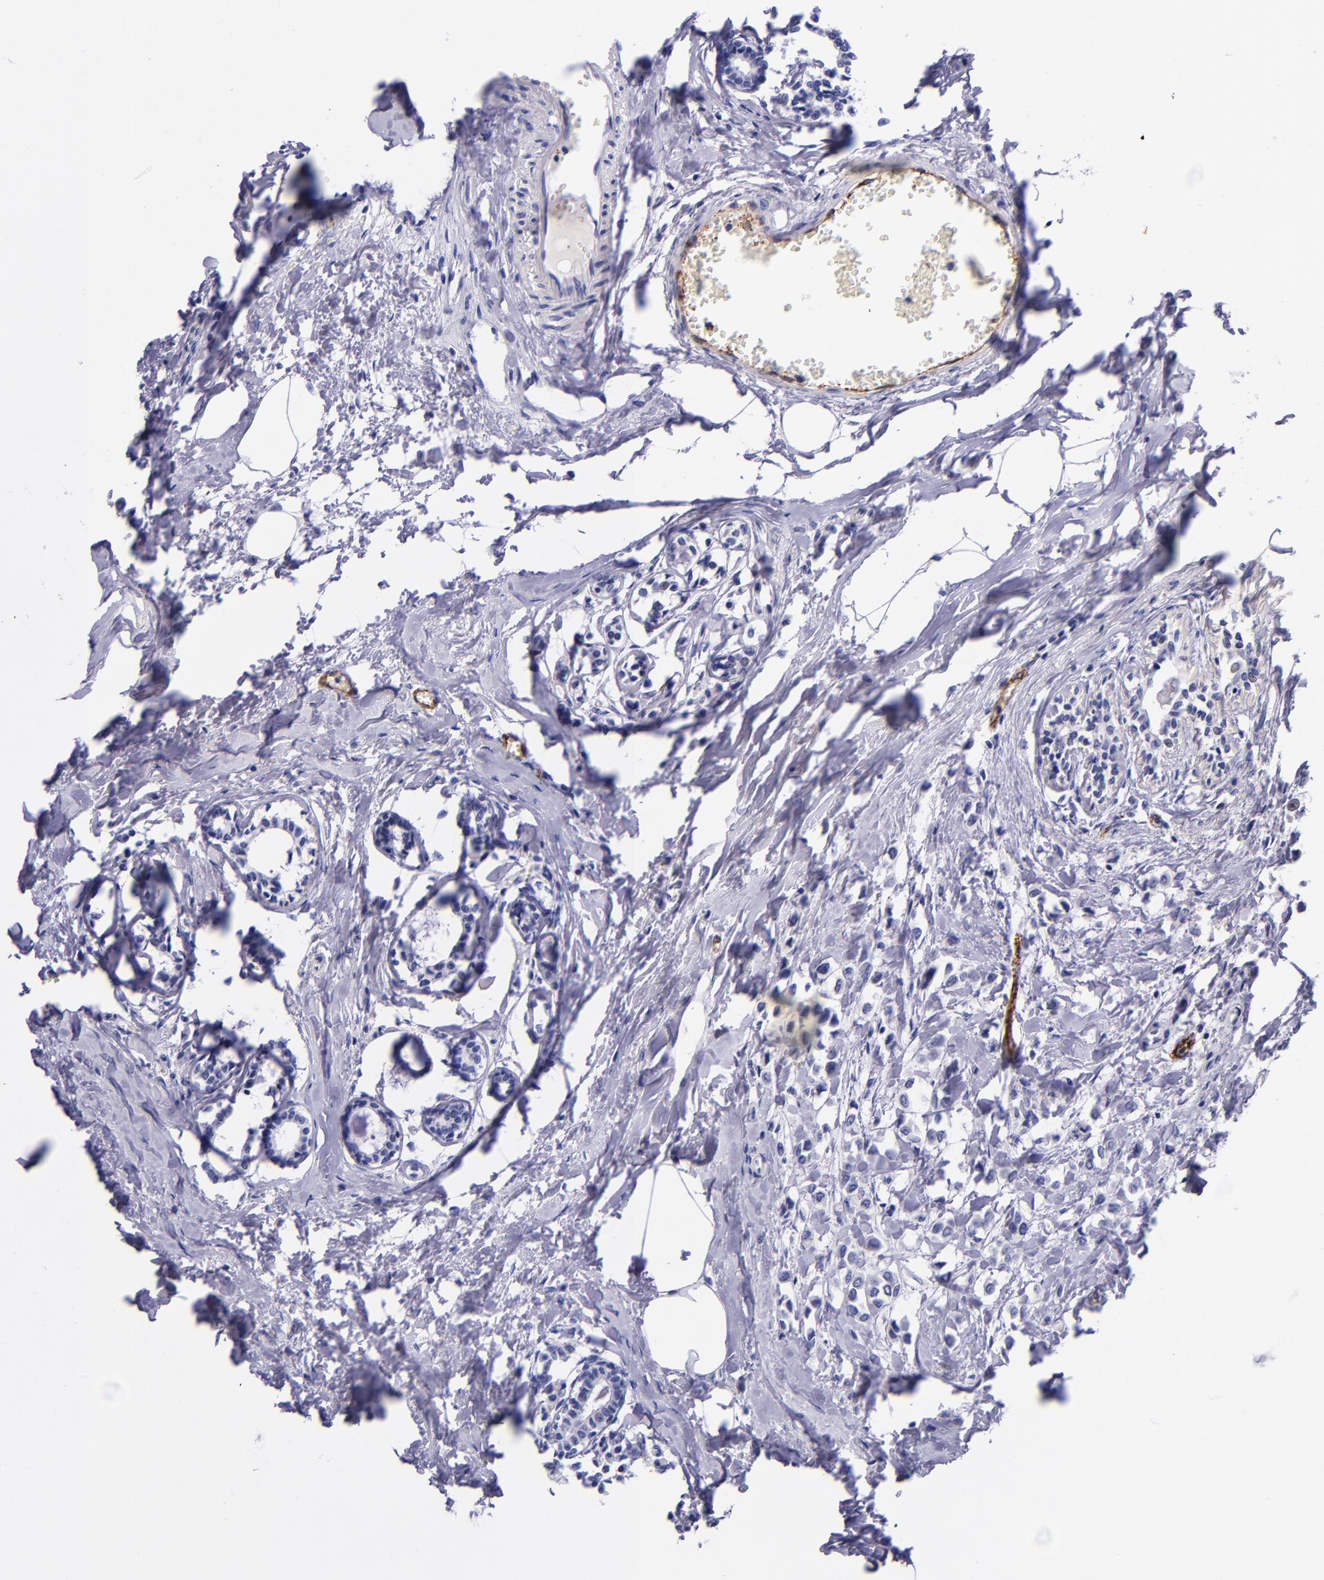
{"staining": {"intensity": "negative", "quantity": "none", "location": "none"}, "tissue": "breast cancer", "cell_type": "Tumor cells", "image_type": "cancer", "snomed": [{"axis": "morphology", "description": "Lobular carcinoma"}, {"axis": "topography", "description": "Breast"}], "caption": "Immunohistochemical staining of breast cancer reveals no significant positivity in tumor cells.", "gene": "SELE", "patient": {"sex": "female", "age": 51}}